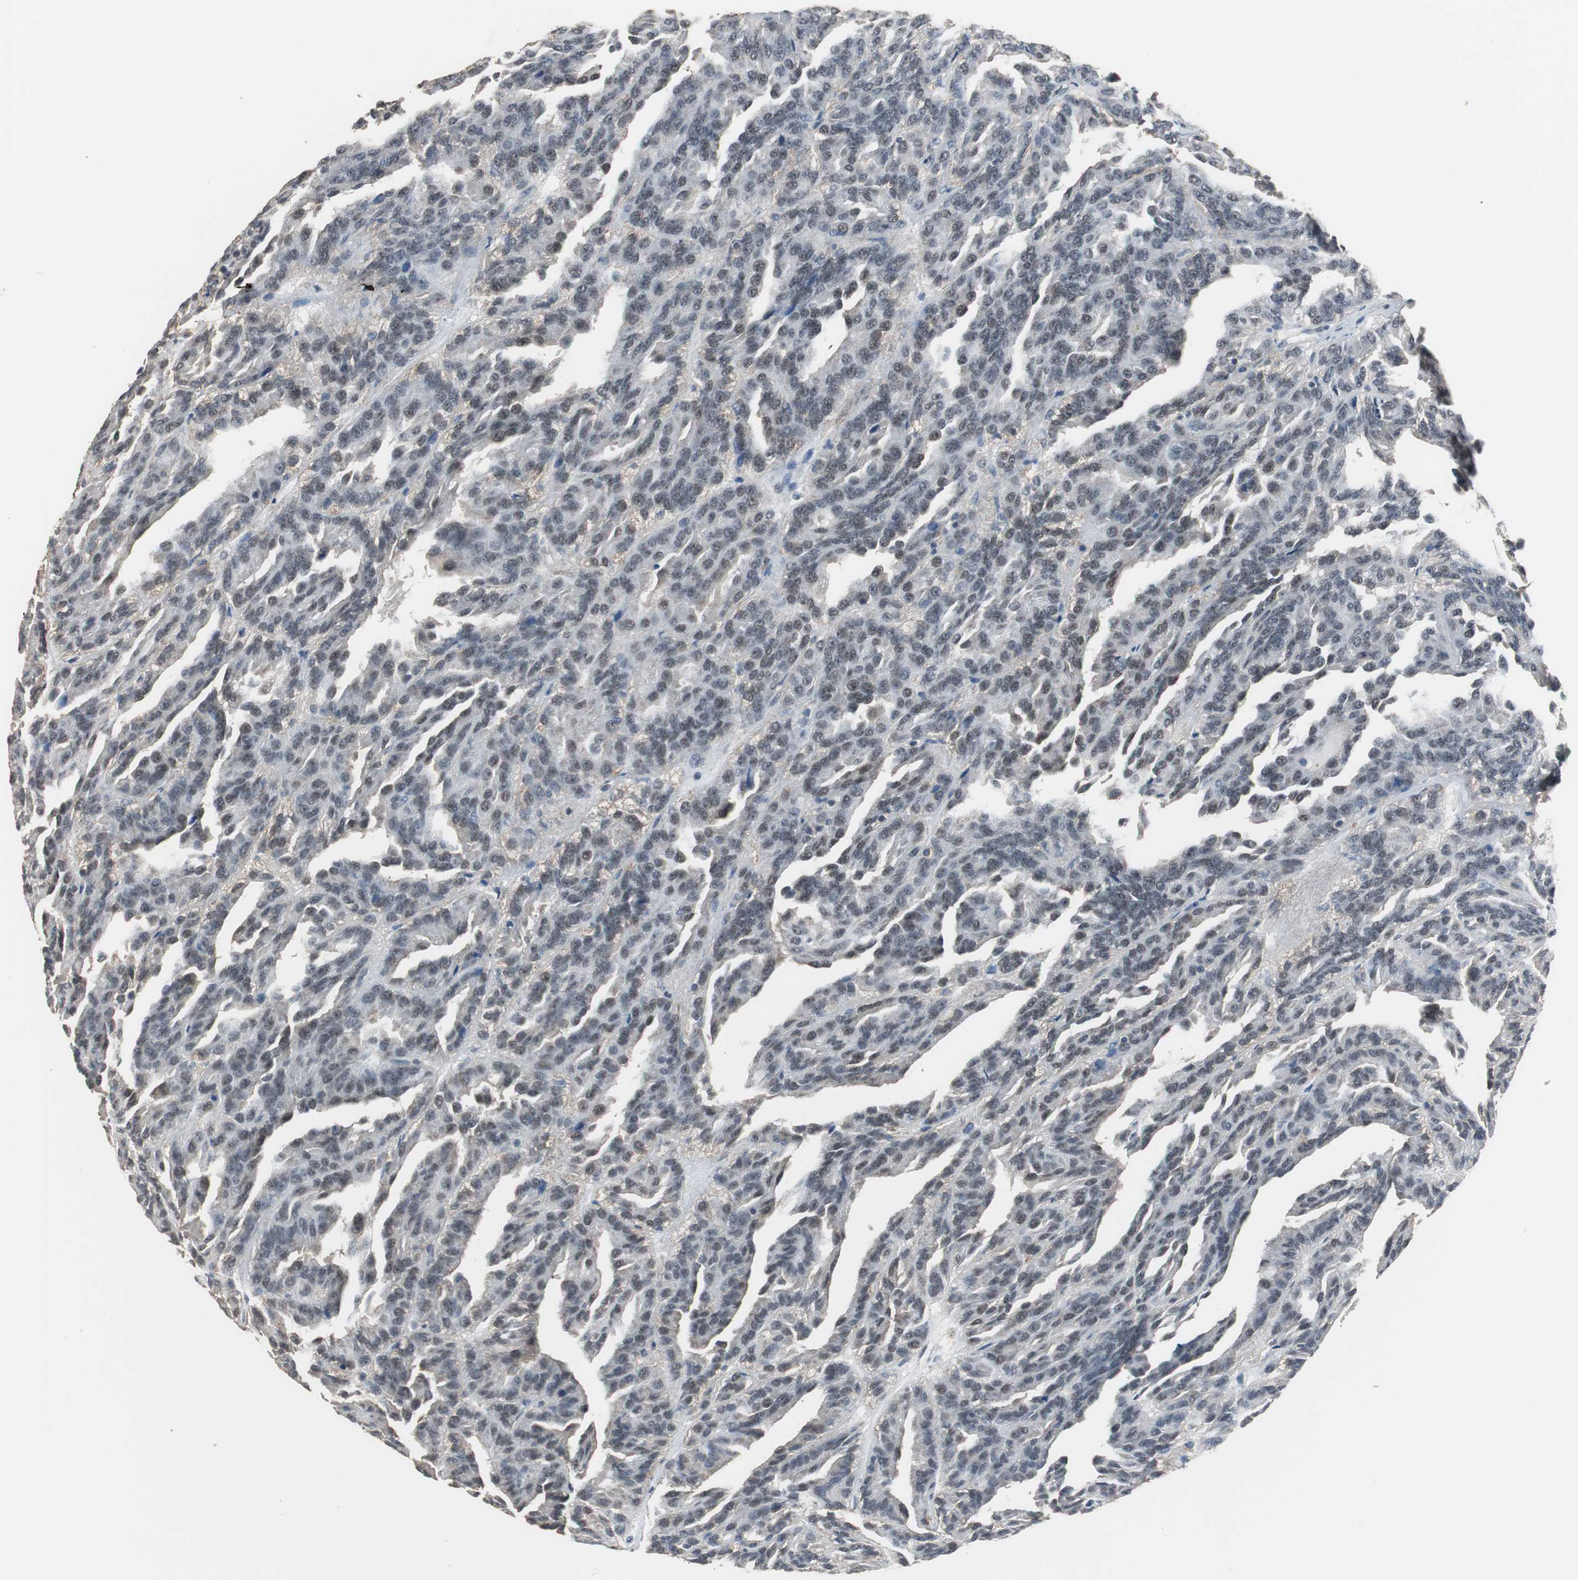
{"staining": {"intensity": "moderate", "quantity": "25%-75%", "location": "nuclear"}, "tissue": "renal cancer", "cell_type": "Tumor cells", "image_type": "cancer", "snomed": [{"axis": "morphology", "description": "Adenocarcinoma, NOS"}, {"axis": "topography", "description": "Kidney"}], "caption": "This photomicrograph displays immunohistochemistry (IHC) staining of human renal cancer (adenocarcinoma), with medium moderate nuclear staining in approximately 25%-75% of tumor cells.", "gene": "ZHX2", "patient": {"sex": "male", "age": 46}}